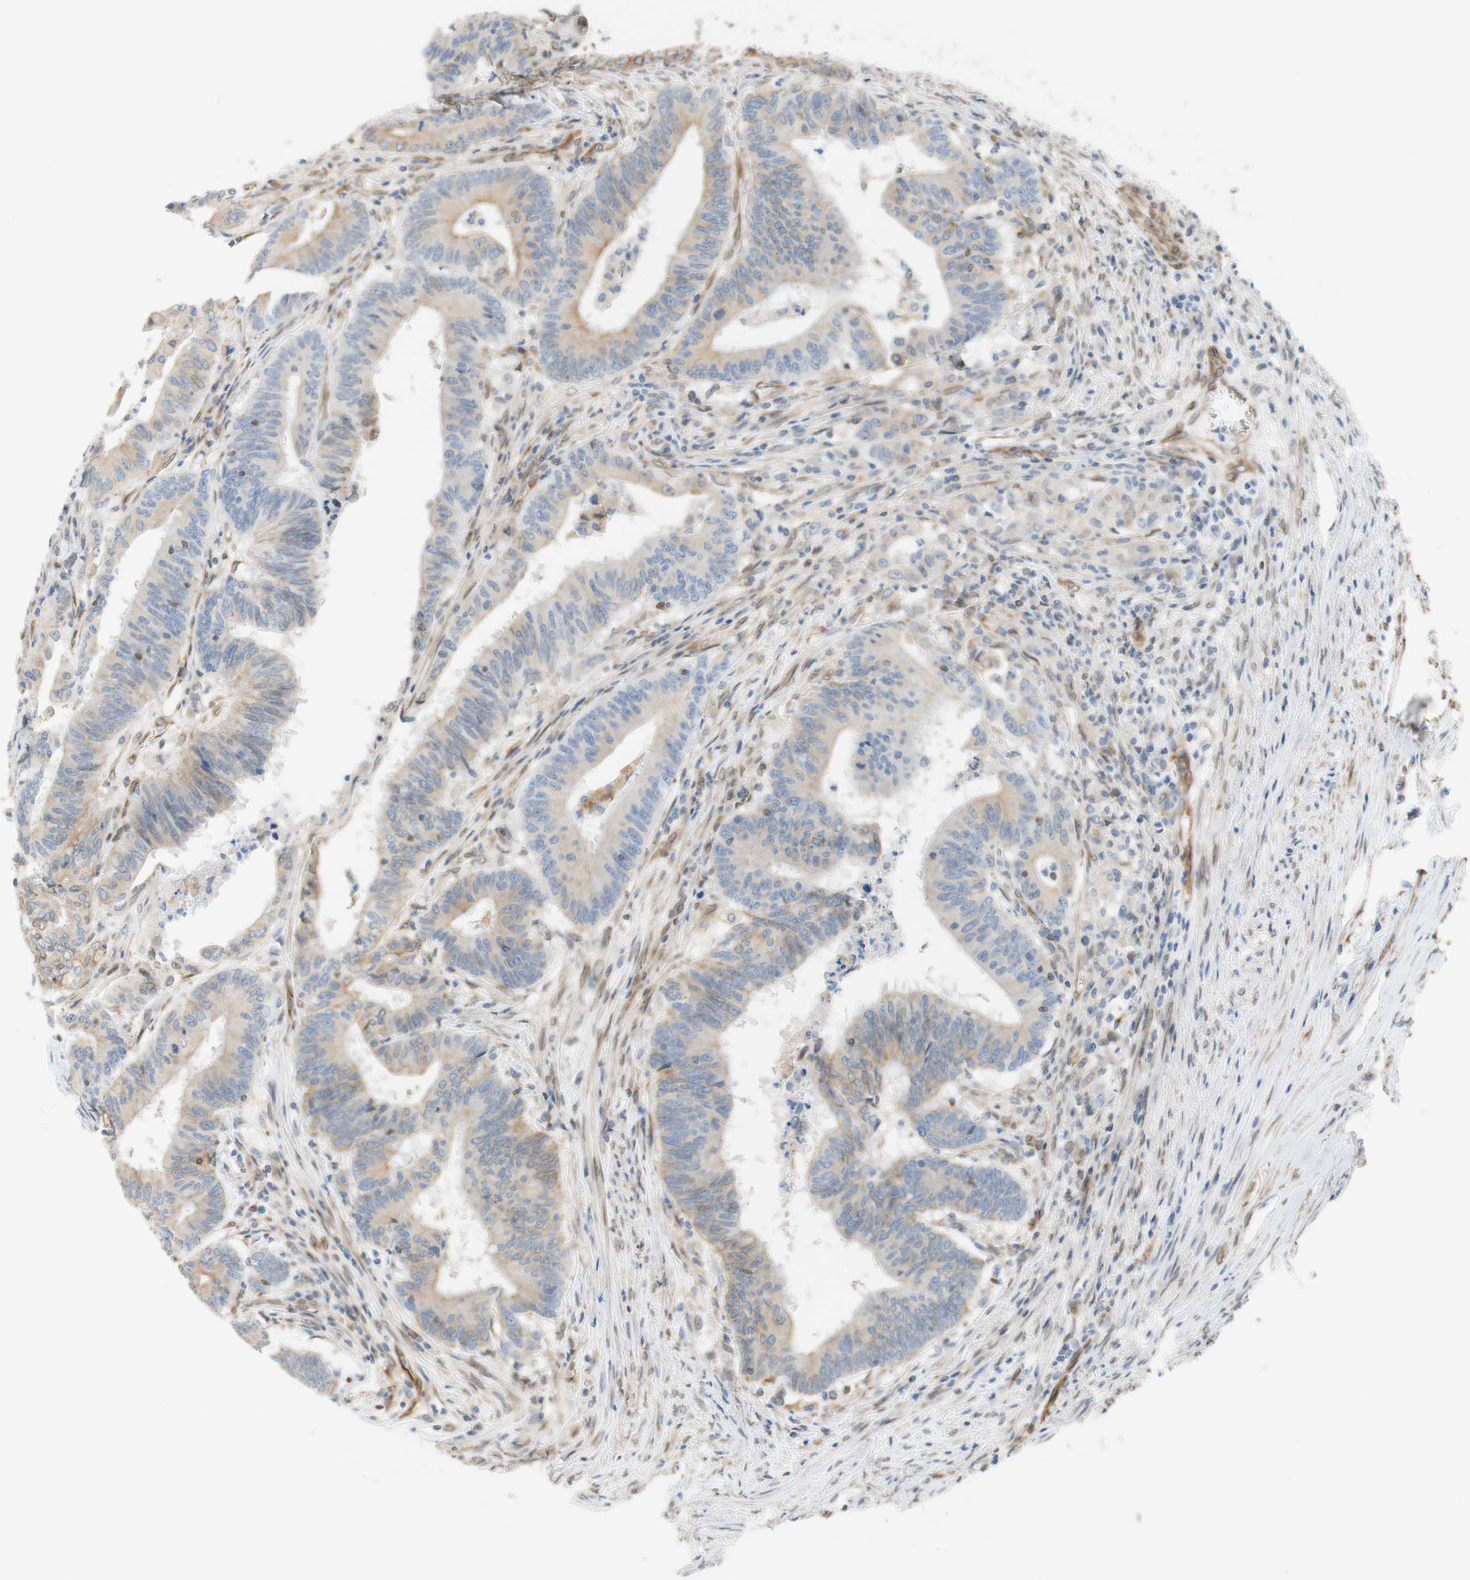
{"staining": {"intensity": "weak", "quantity": "25%-75%", "location": "cytoplasmic/membranous"}, "tissue": "colorectal cancer", "cell_type": "Tumor cells", "image_type": "cancer", "snomed": [{"axis": "morphology", "description": "Adenocarcinoma, NOS"}, {"axis": "topography", "description": "Colon"}], "caption": "Colorectal cancer stained with a protein marker shows weak staining in tumor cells.", "gene": "ENDOD1", "patient": {"sex": "male", "age": 45}}